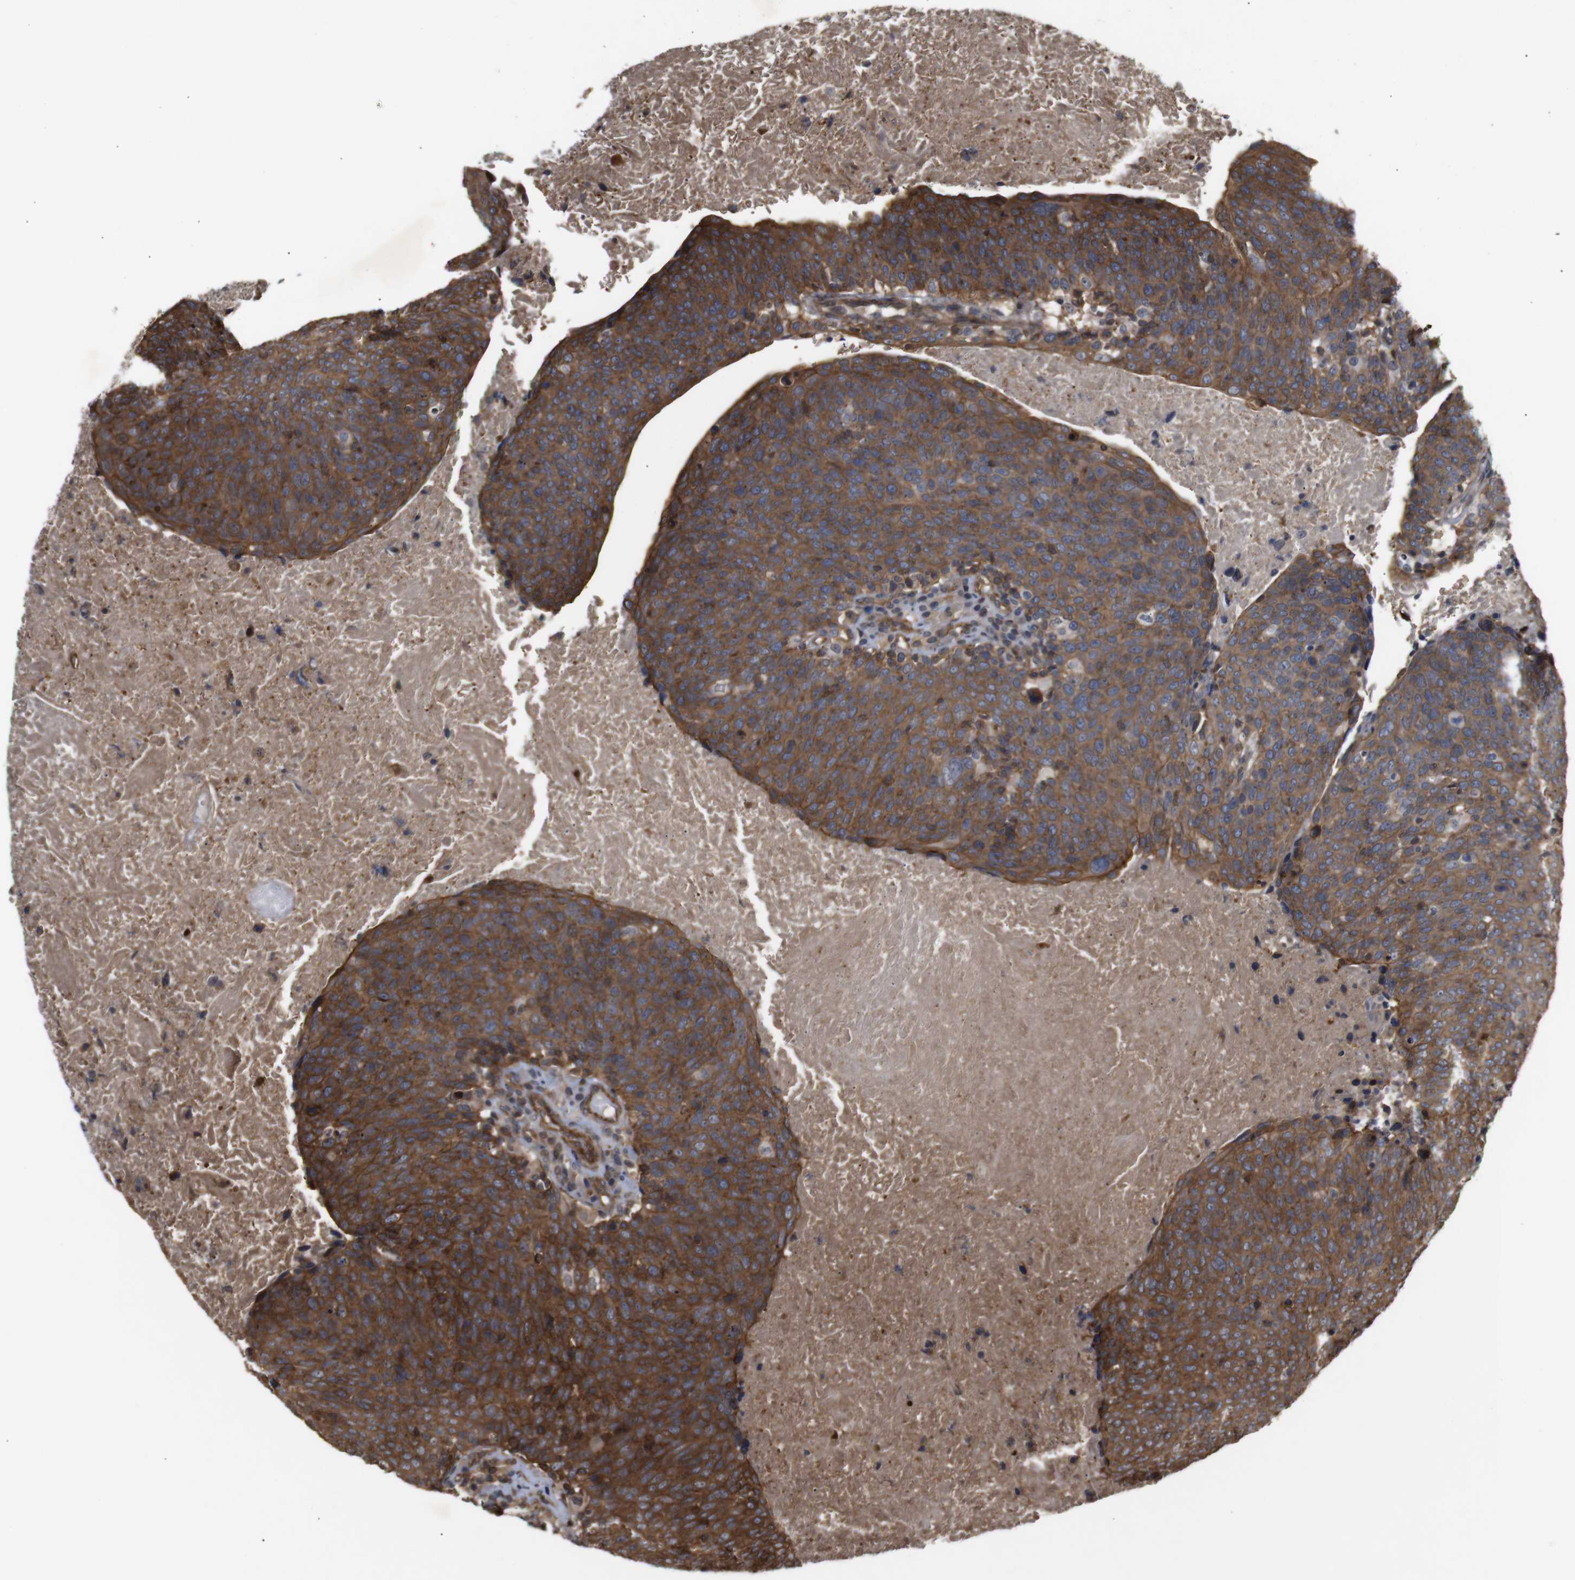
{"staining": {"intensity": "strong", "quantity": ">75%", "location": "cytoplasmic/membranous"}, "tissue": "head and neck cancer", "cell_type": "Tumor cells", "image_type": "cancer", "snomed": [{"axis": "morphology", "description": "Squamous cell carcinoma, NOS"}, {"axis": "morphology", "description": "Squamous cell carcinoma, metastatic, NOS"}, {"axis": "topography", "description": "Lymph node"}, {"axis": "topography", "description": "Head-Neck"}], "caption": "This histopathology image shows head and neck squamous cell carcinoma stained with IHC to label a protein in brown. The cytoplasmic/membranous of tumor cells show strong positivity for the protein. Nuclei are counter-stained blue.", "gene": "NANOS1", "patient": {"sex": "male", "age": 62}}